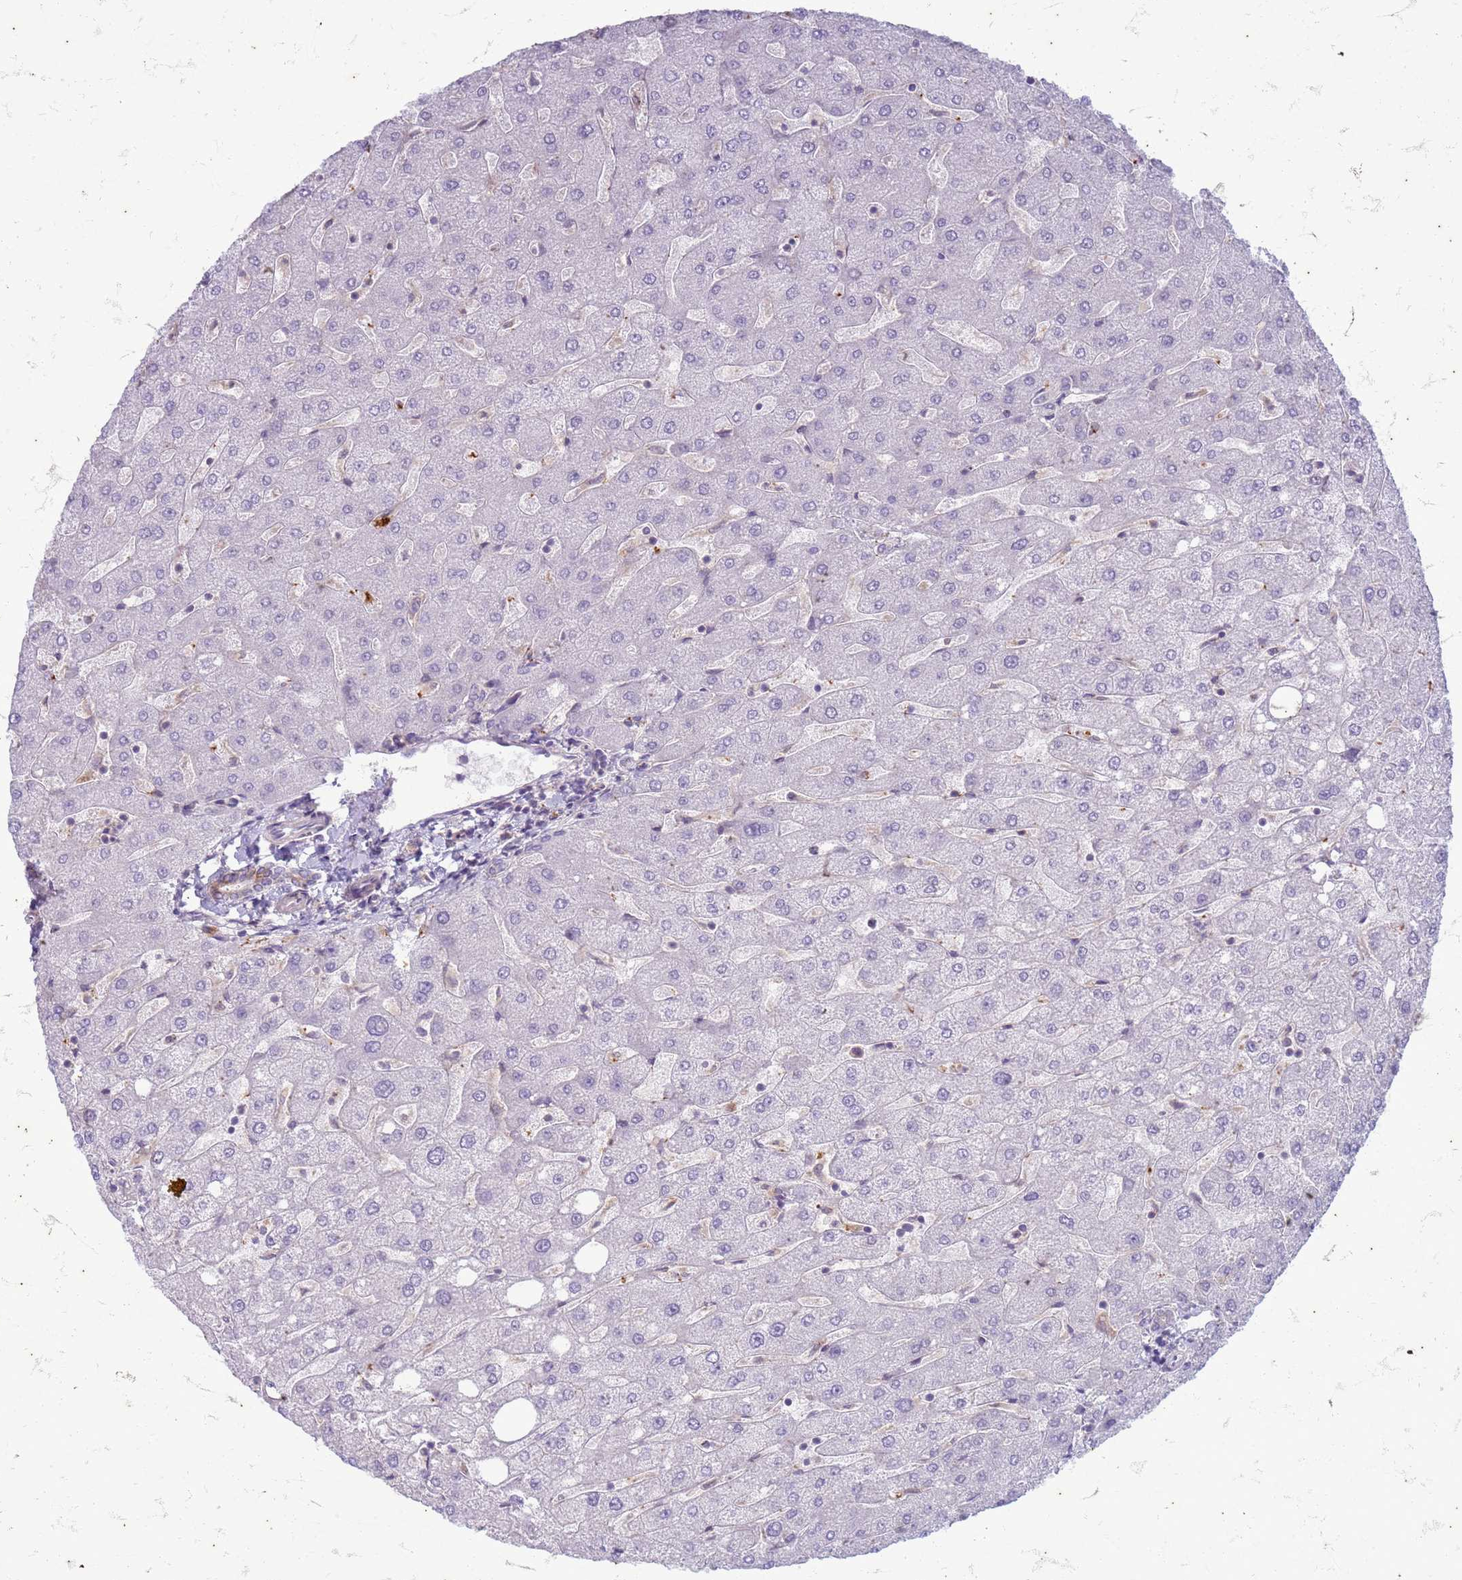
{"staining": {"intensity": "negative", "quantity": "none", "location": "none"}, "tissue": "liver", "cell_type": "Cholangiocytes", "image_type": "normal", "snomed": [{"axis": "morphology", "description": "Normal tissue, NOS"}, {"axis": "topography", "description": "Liver"}], "caption": "A micrograph of liver stained for a protein demonstrates no brown staining in cholangiocytes. The staining is performed using DAB brown chromogen with nuclei counter-stained in using hematoxylin.", "gene": "SLC15A3", "patient": {"sex": "male", "age": 67}}